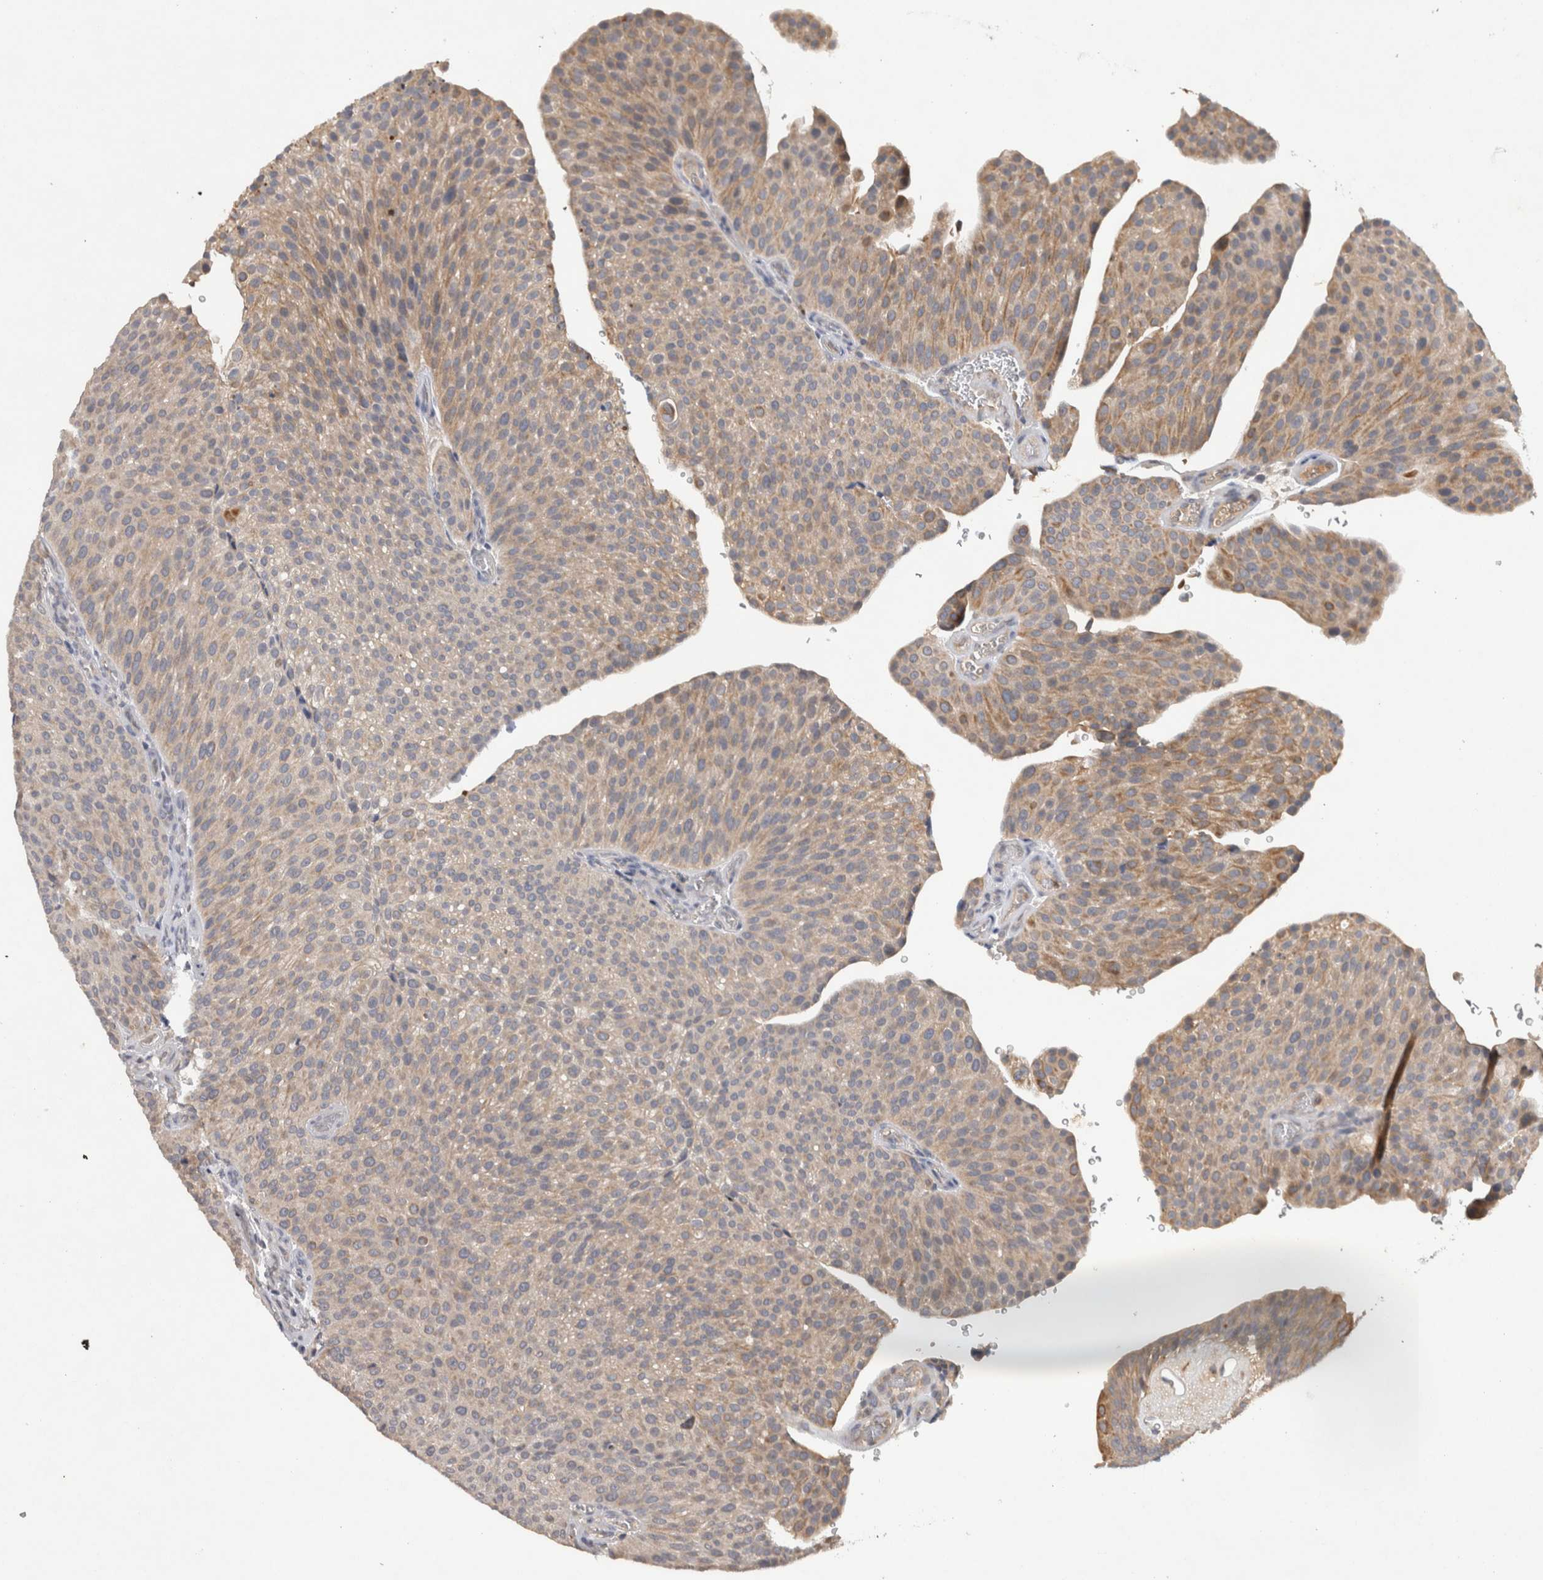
{"staining": {"intensity": "moderate", "quantity": "25%-75%", "location": "cytoplasmic/membranous"}, "tissue": "urothelial cancer", "cell_type": "Tumor cells", "image_type": "cancer", "snomed": [{"axis": "morphology", "description": "Normal tissue, NOS"}, {"axis": "morphology", "description": "Urothelial carcinoma, Low grade"}, {"axis": "topography", "description": "Smooth muscle"}, {"axis": "topography", "description": "Urinary bladder"}], "caption": "Immunohistochemistry of human urothelial cancer shows medium levels of moderate cytoplasmic/membranous expression in approximately 25%-75% of tumor cells.", "gene": "HEXD", "patient": {"sex": "male", "age": 60}}